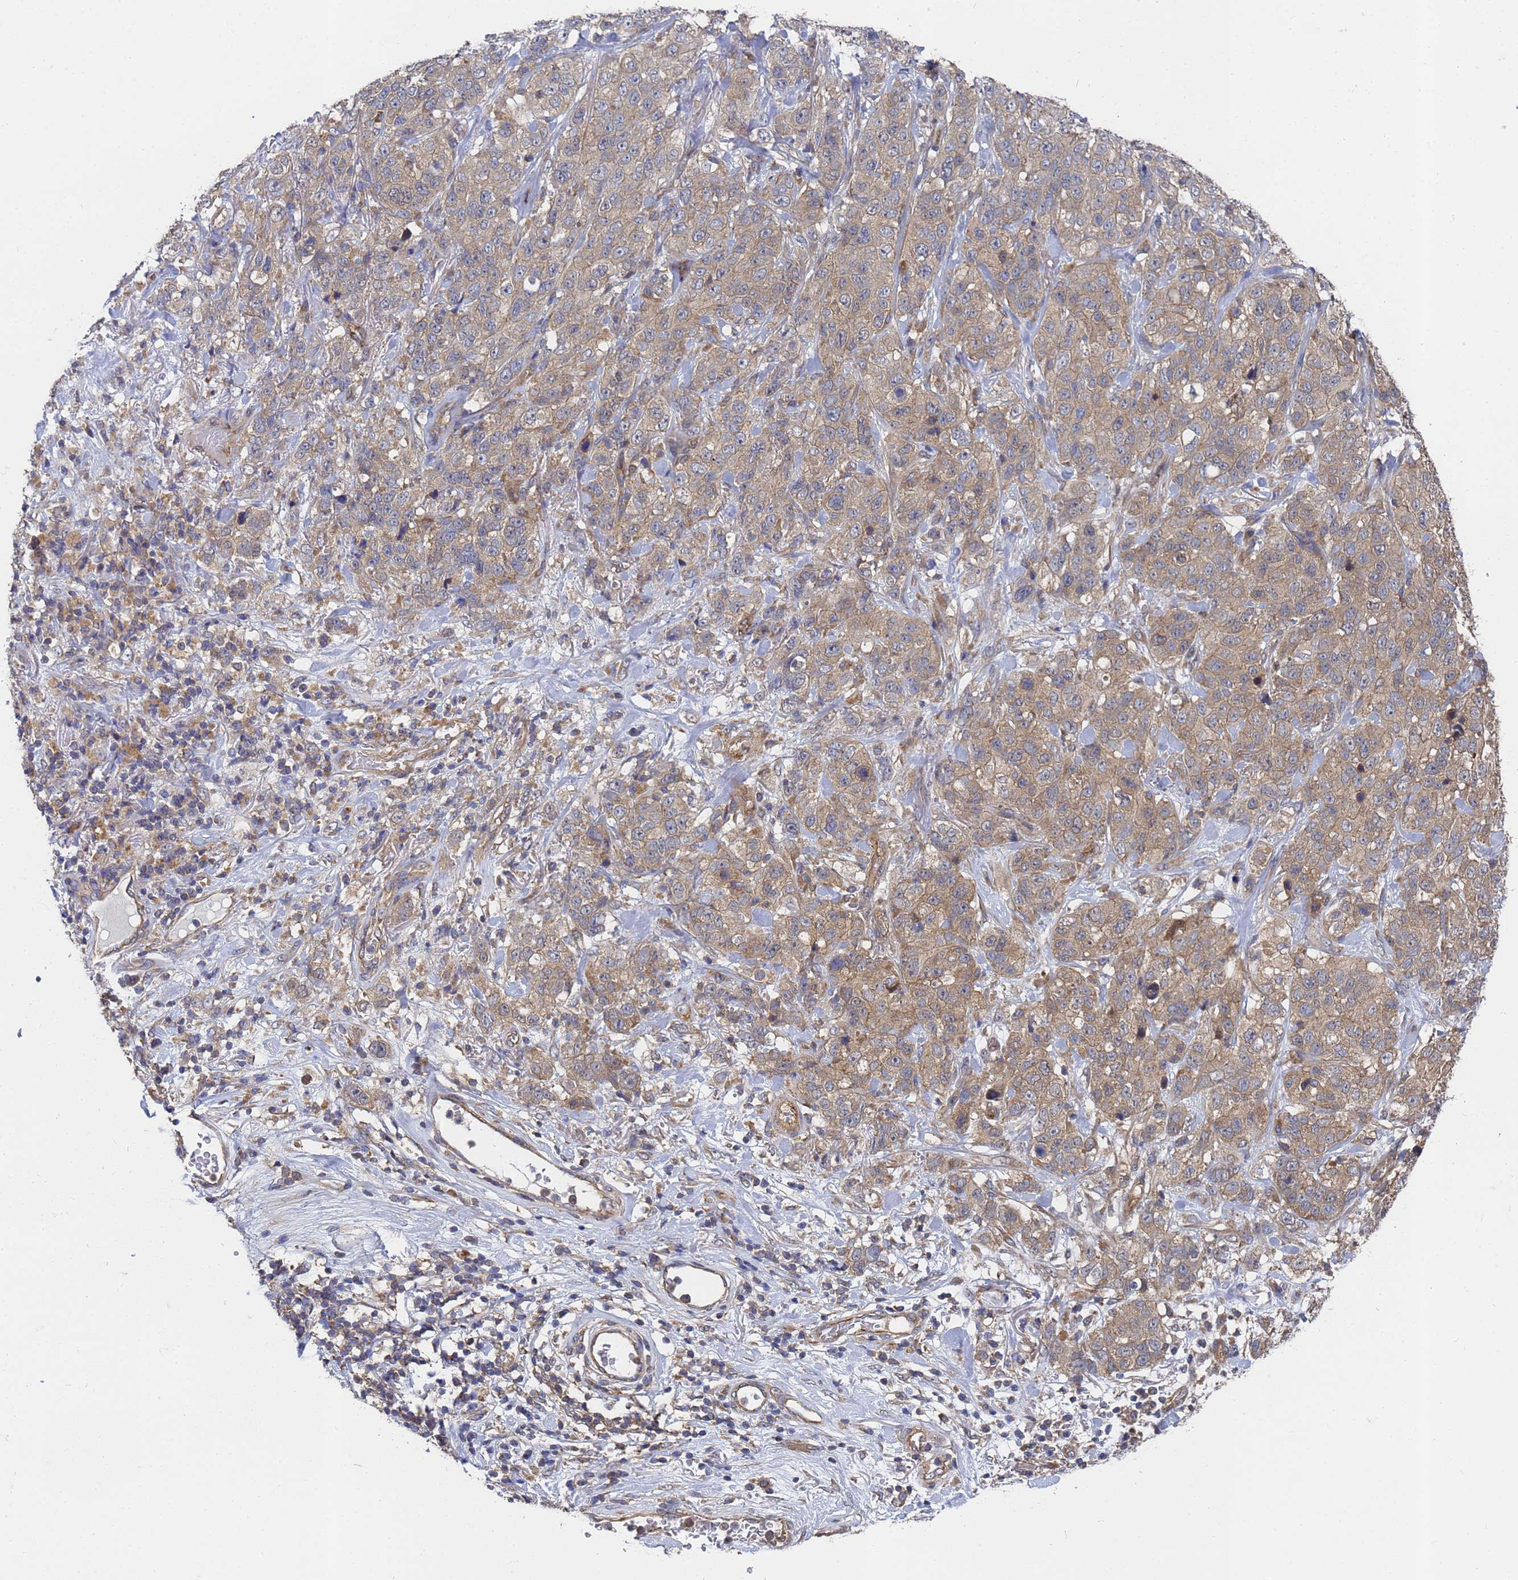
{"staining": {"intensity": "moderate", "quantity": ">75%", "location": "cytoplasmic/membranous"}, "tissue": "stomach cancer", "cell_type": "Tumor cells", "image_type": "cancer", "snomed": [{"axis": "morphology", "description": "Adenocarcinoma, NOS"}, {"axis": "topography", "description": "Stomach"}], "caption": "Tumor cells exhibit medium levels of moderate cytoplasmic/membranous expression in approximately >75% of cells in human stomach cancer.", "gene": "ALS2CL", "patient": {"sex": "male", "age": 48}}